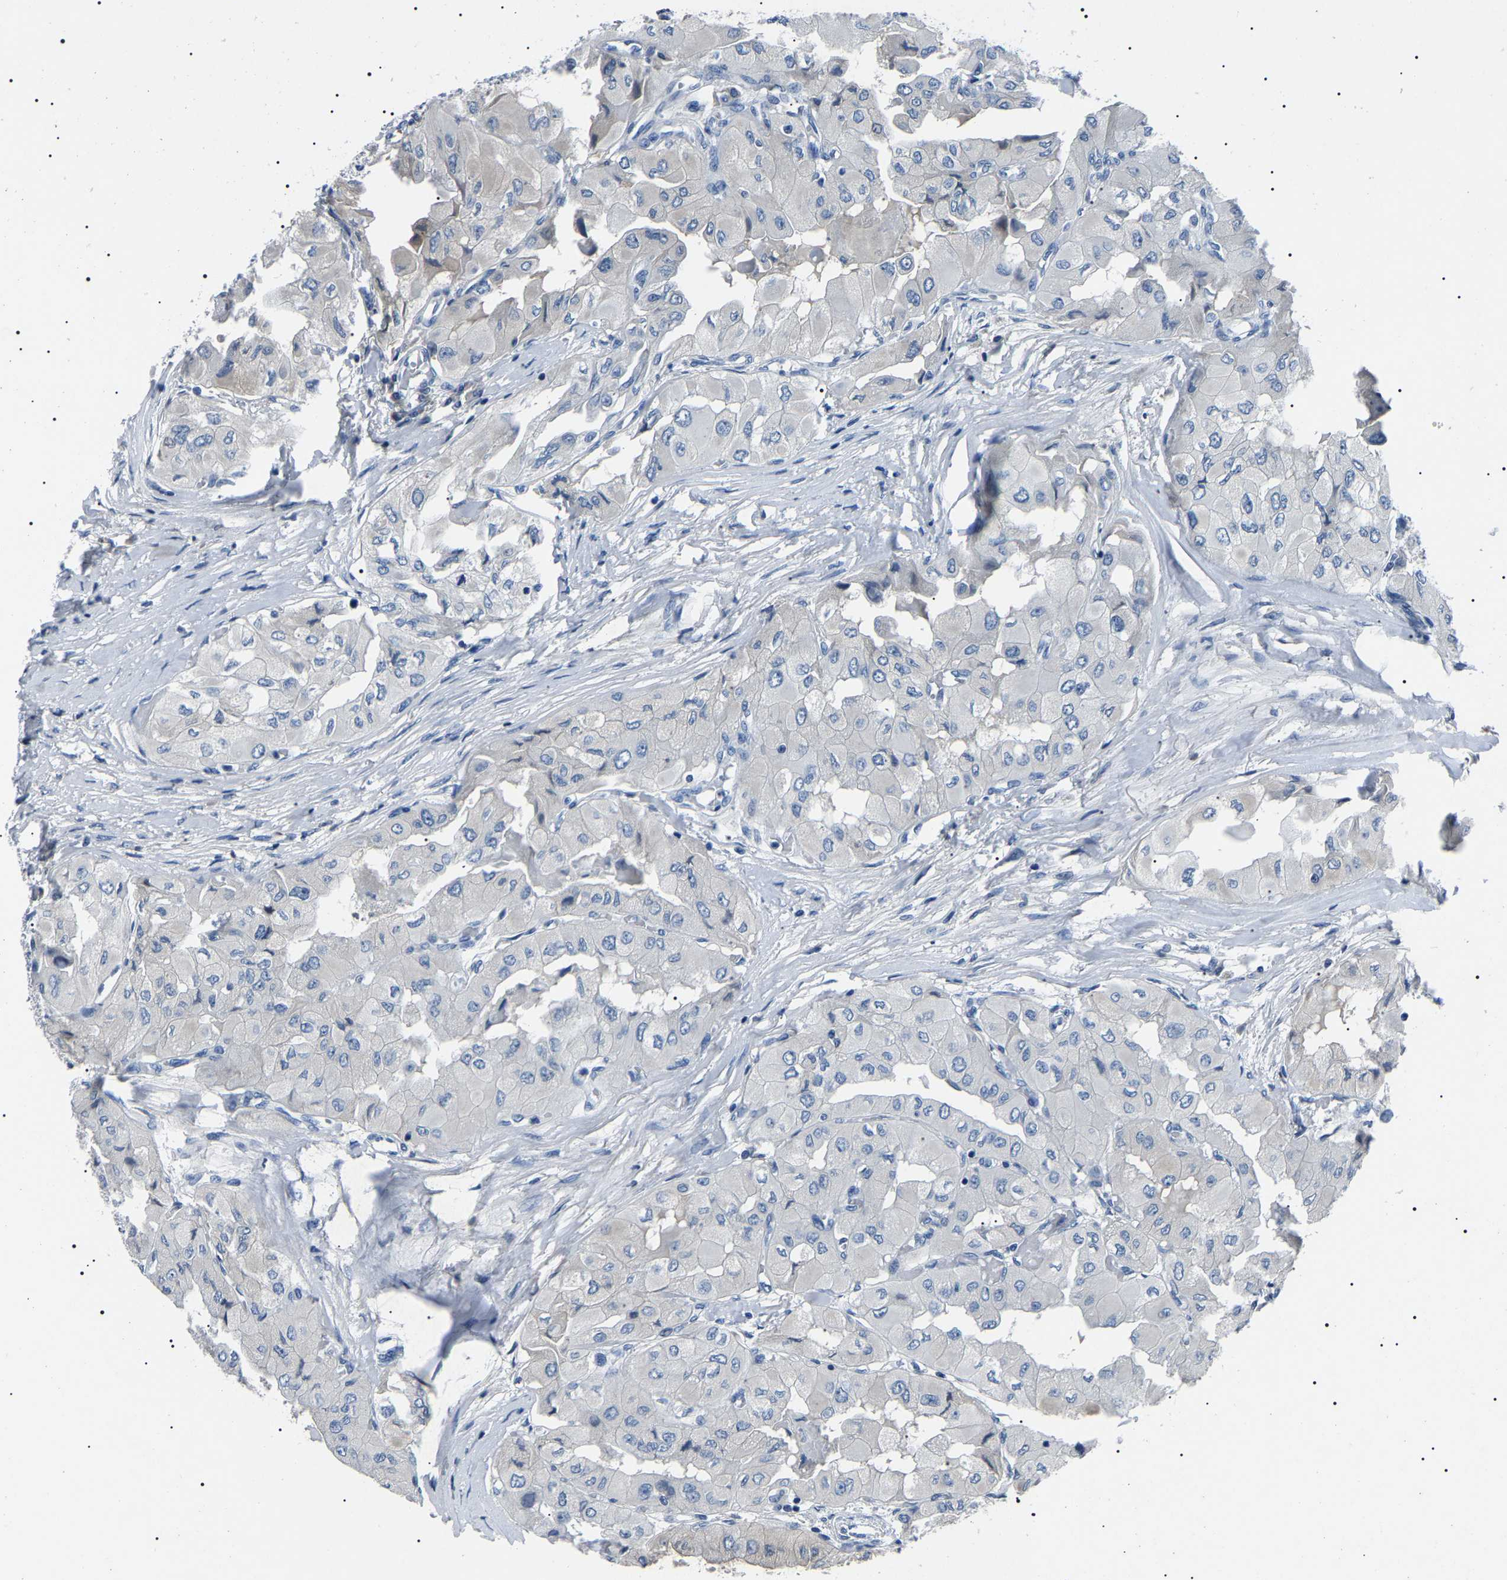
{"staining": {"intensity": "negative", "quantity": "none", "location": "none"}, "tissue": "thyroid cancer", "cell_type": "Tumor cells", "image_type": "cancer", "snomed": [{"axis": "morphology", "description": "Papillary adenocarcinoma, NOS"}, {"axis": "topography", "description": "Thyroid gland"}], "caption": "A high-resolution micrograph shows IHC staining of thyroid cancer, which reveals no significant staining in tumor cells. (Immunohistochemistry, brightfield microscopy, high magnification).", "gene": "KLK15", "patient": {"sex": "female", "age": 59}}